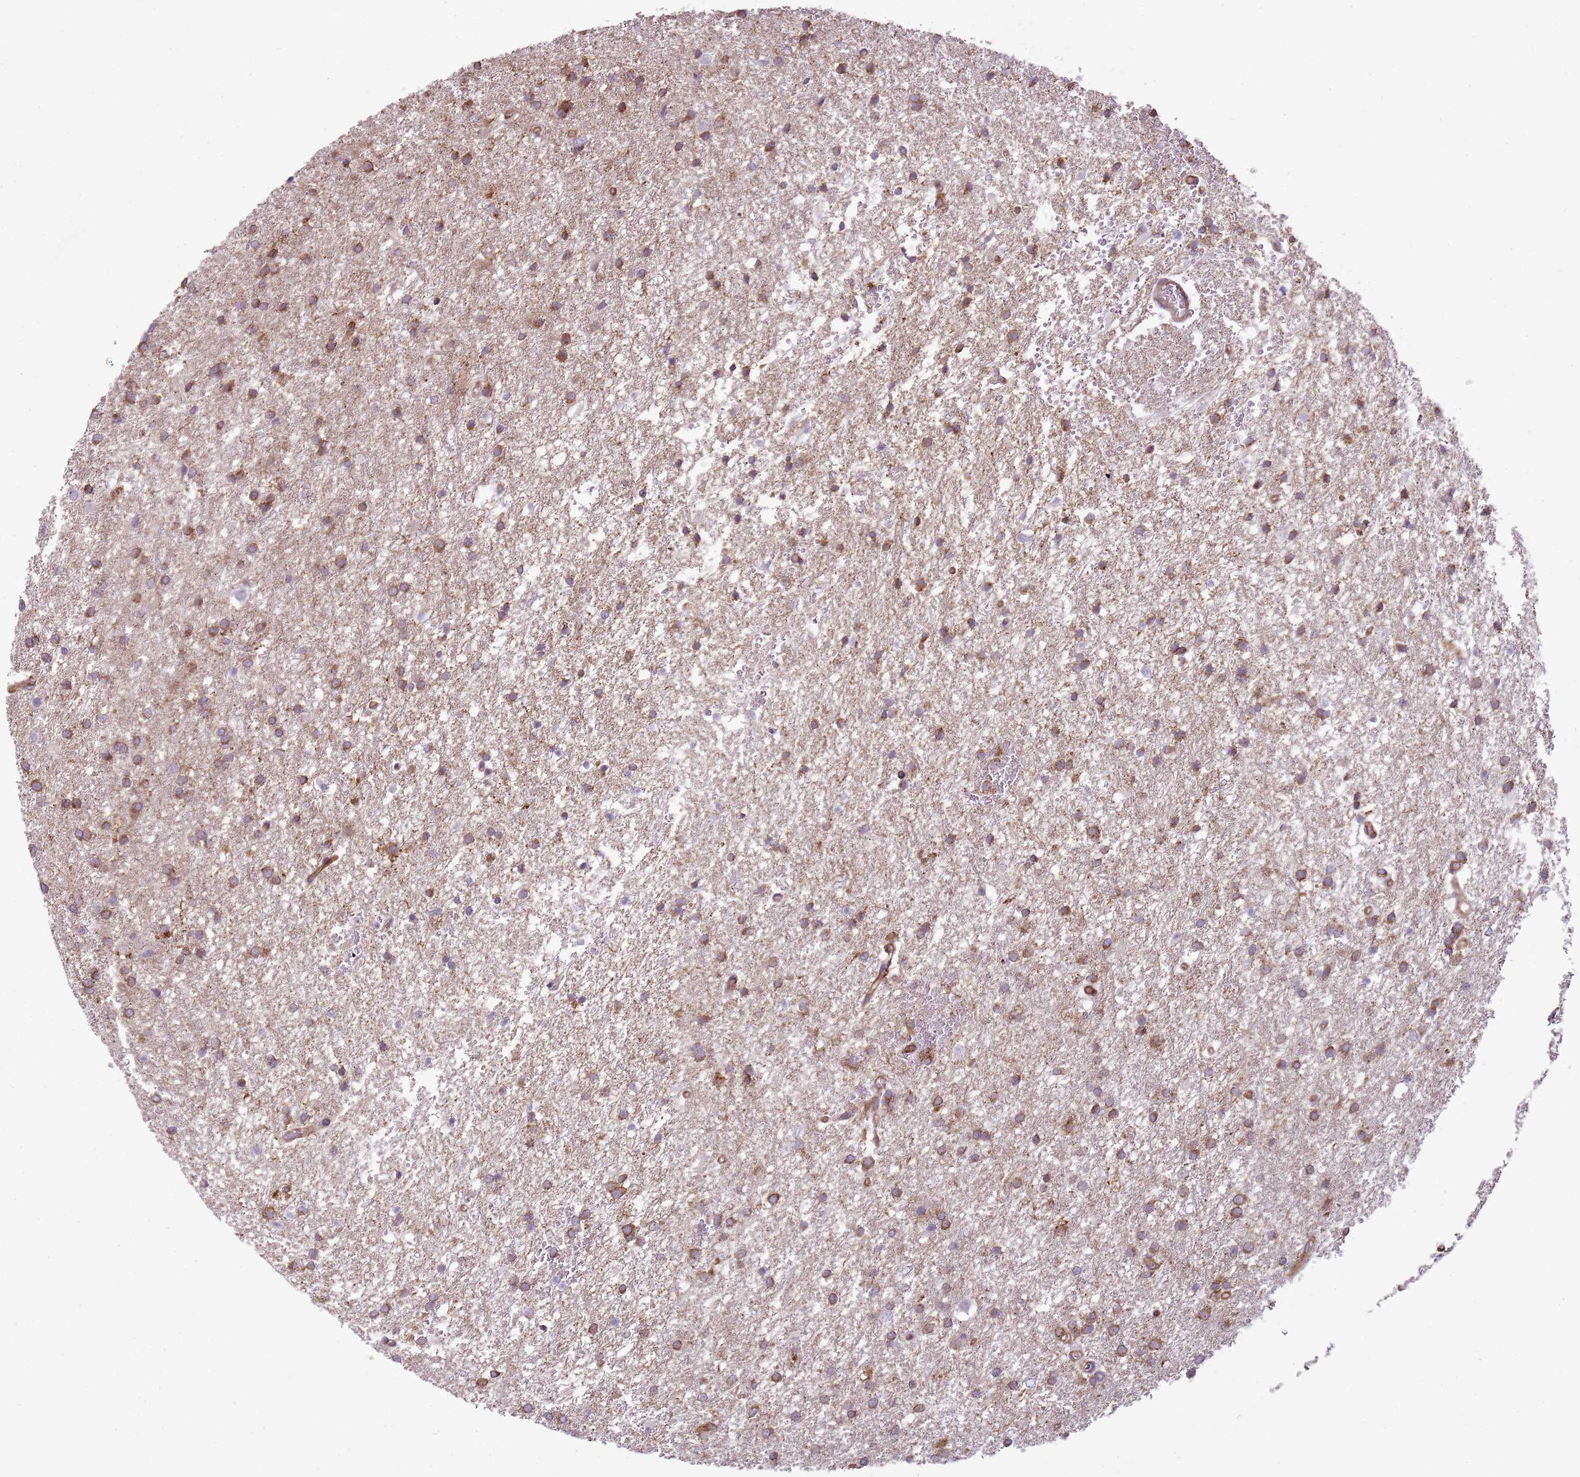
{"staining": {"intensity": "moderate", "quantity": "25%-75%", "location": "cytoplasmic/membranous"}, "tissue": "glioma", "cell_type": "Tumor cells", "image_type": "cancer", "snomed": [{"axis": "morphology", "description": "Glioma, malignant, High grade"}, {"axis": "topography", "description": "Brain"}], "caption": "Human high-grade glioma (malignant) stained for a protein (brown) reveals moderate cytoplasmic/membranous positive staining in approximately 25%-75% of tumor cells.", "gene": "SNX1", "patient": {"sex": "female", "age": 50}}